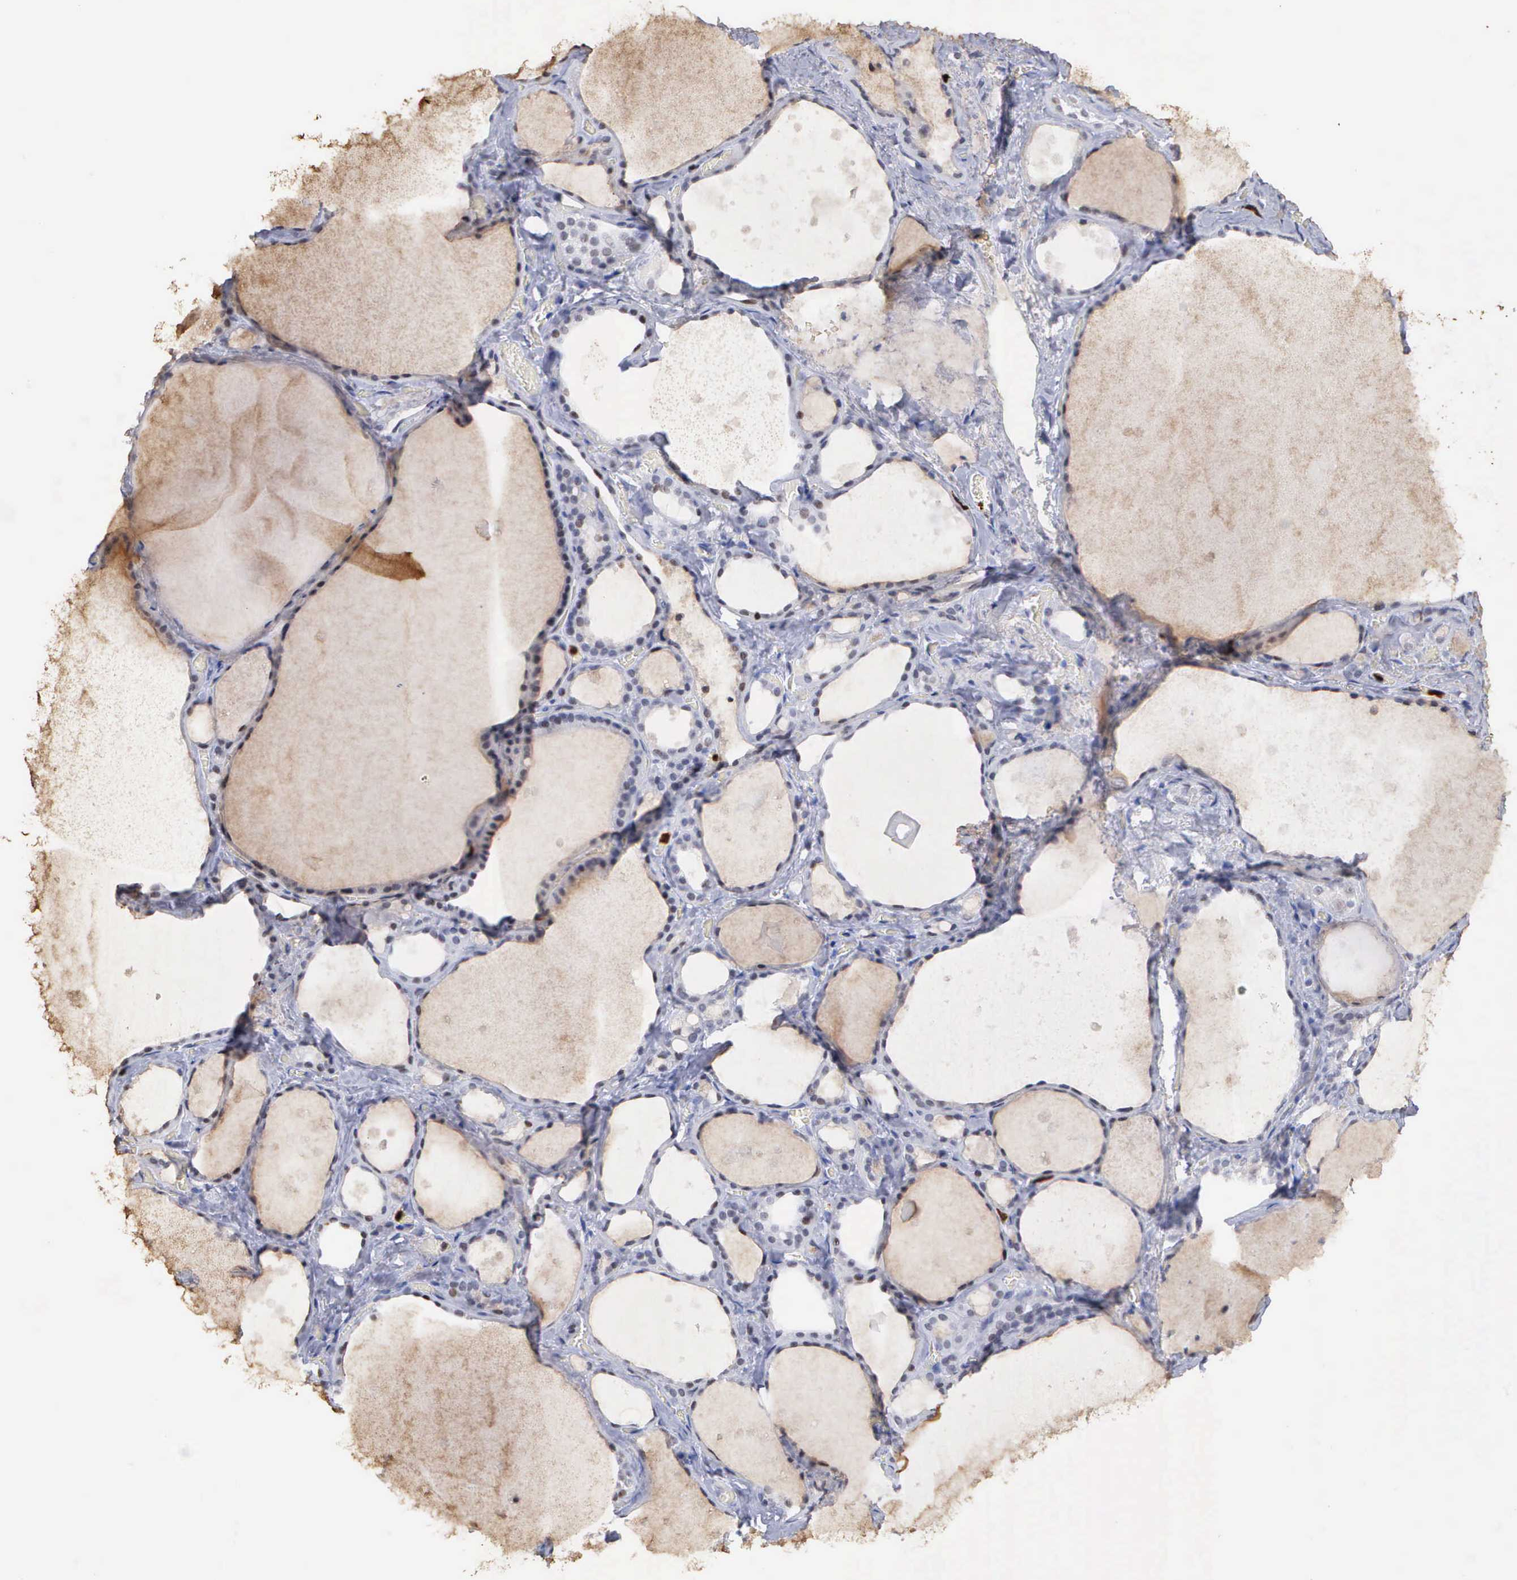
{"staining": {"intensity": "weak", "quantity": "<25%", "location": "cytoplasmic/membranous"}, "tissue": "thyroid gland", "cell_type": "Glandular cells", "image_type": "normal", "snomed": [{"axis": "morphology", "description": "Normal tissue, NOS"}, {"axis": "topography", "description": "Thyroid gland"}], "caption": "The IHC histopathology image has no significant positivity in glandular cells of thyroid gland.", "gene": "SPIN3", "patient": {"sex": "male", "age": 76}}